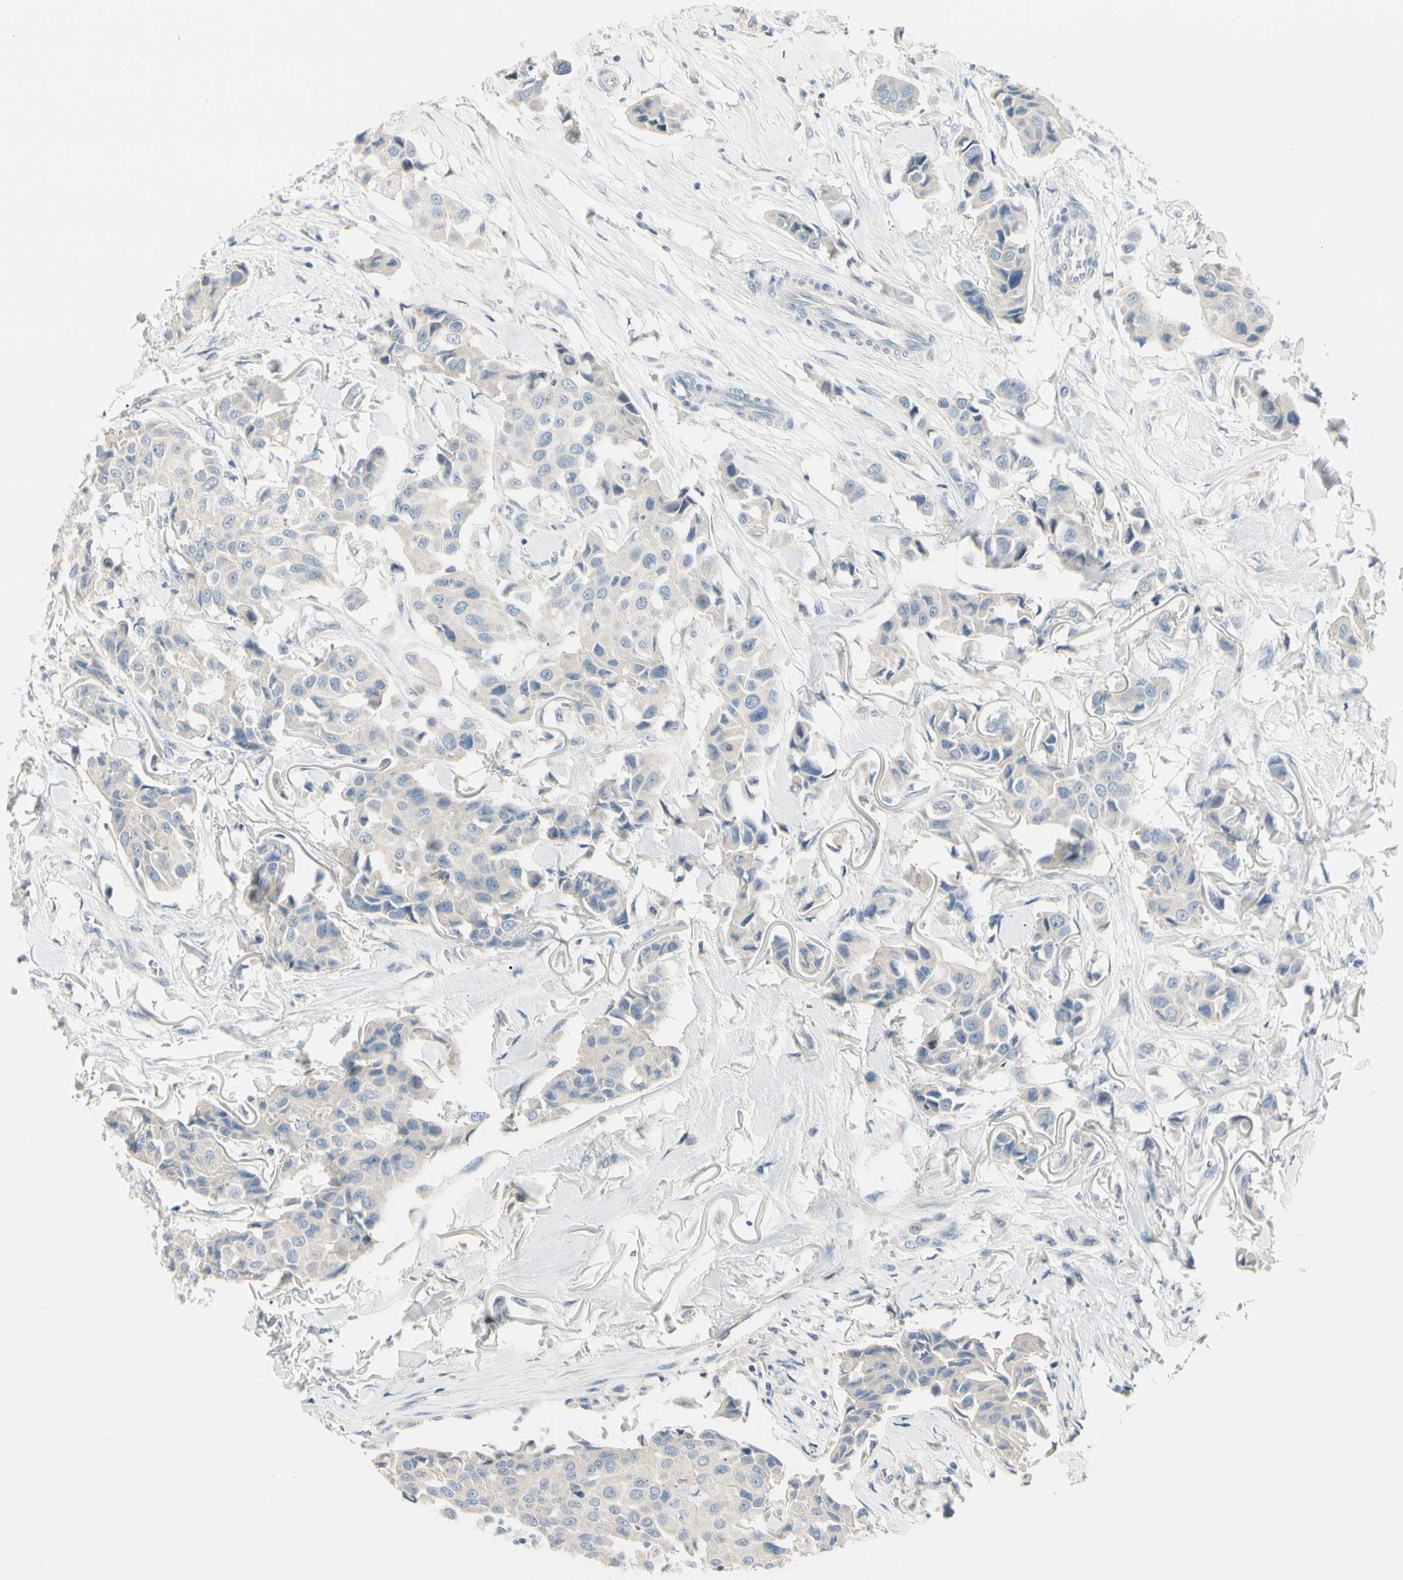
{"staining": {"intensity": "negative", "quantity": "none", "location": "none"}, "tissue": "breast cancer", "cell_type": "Tumor cells", "image_type": "cancer", "snomed": [{"axis": "morphology", "description": "Duct carcinoma"}, {"axis": "topography", "description": "Breast"}], "caption": "Histopathology image shows no protein positivity in tumor cells of breast infiltrating ductal carcinoma tissue.", "gene": "SLC6A15", "patient": {"sex": "female", "age": 80}}